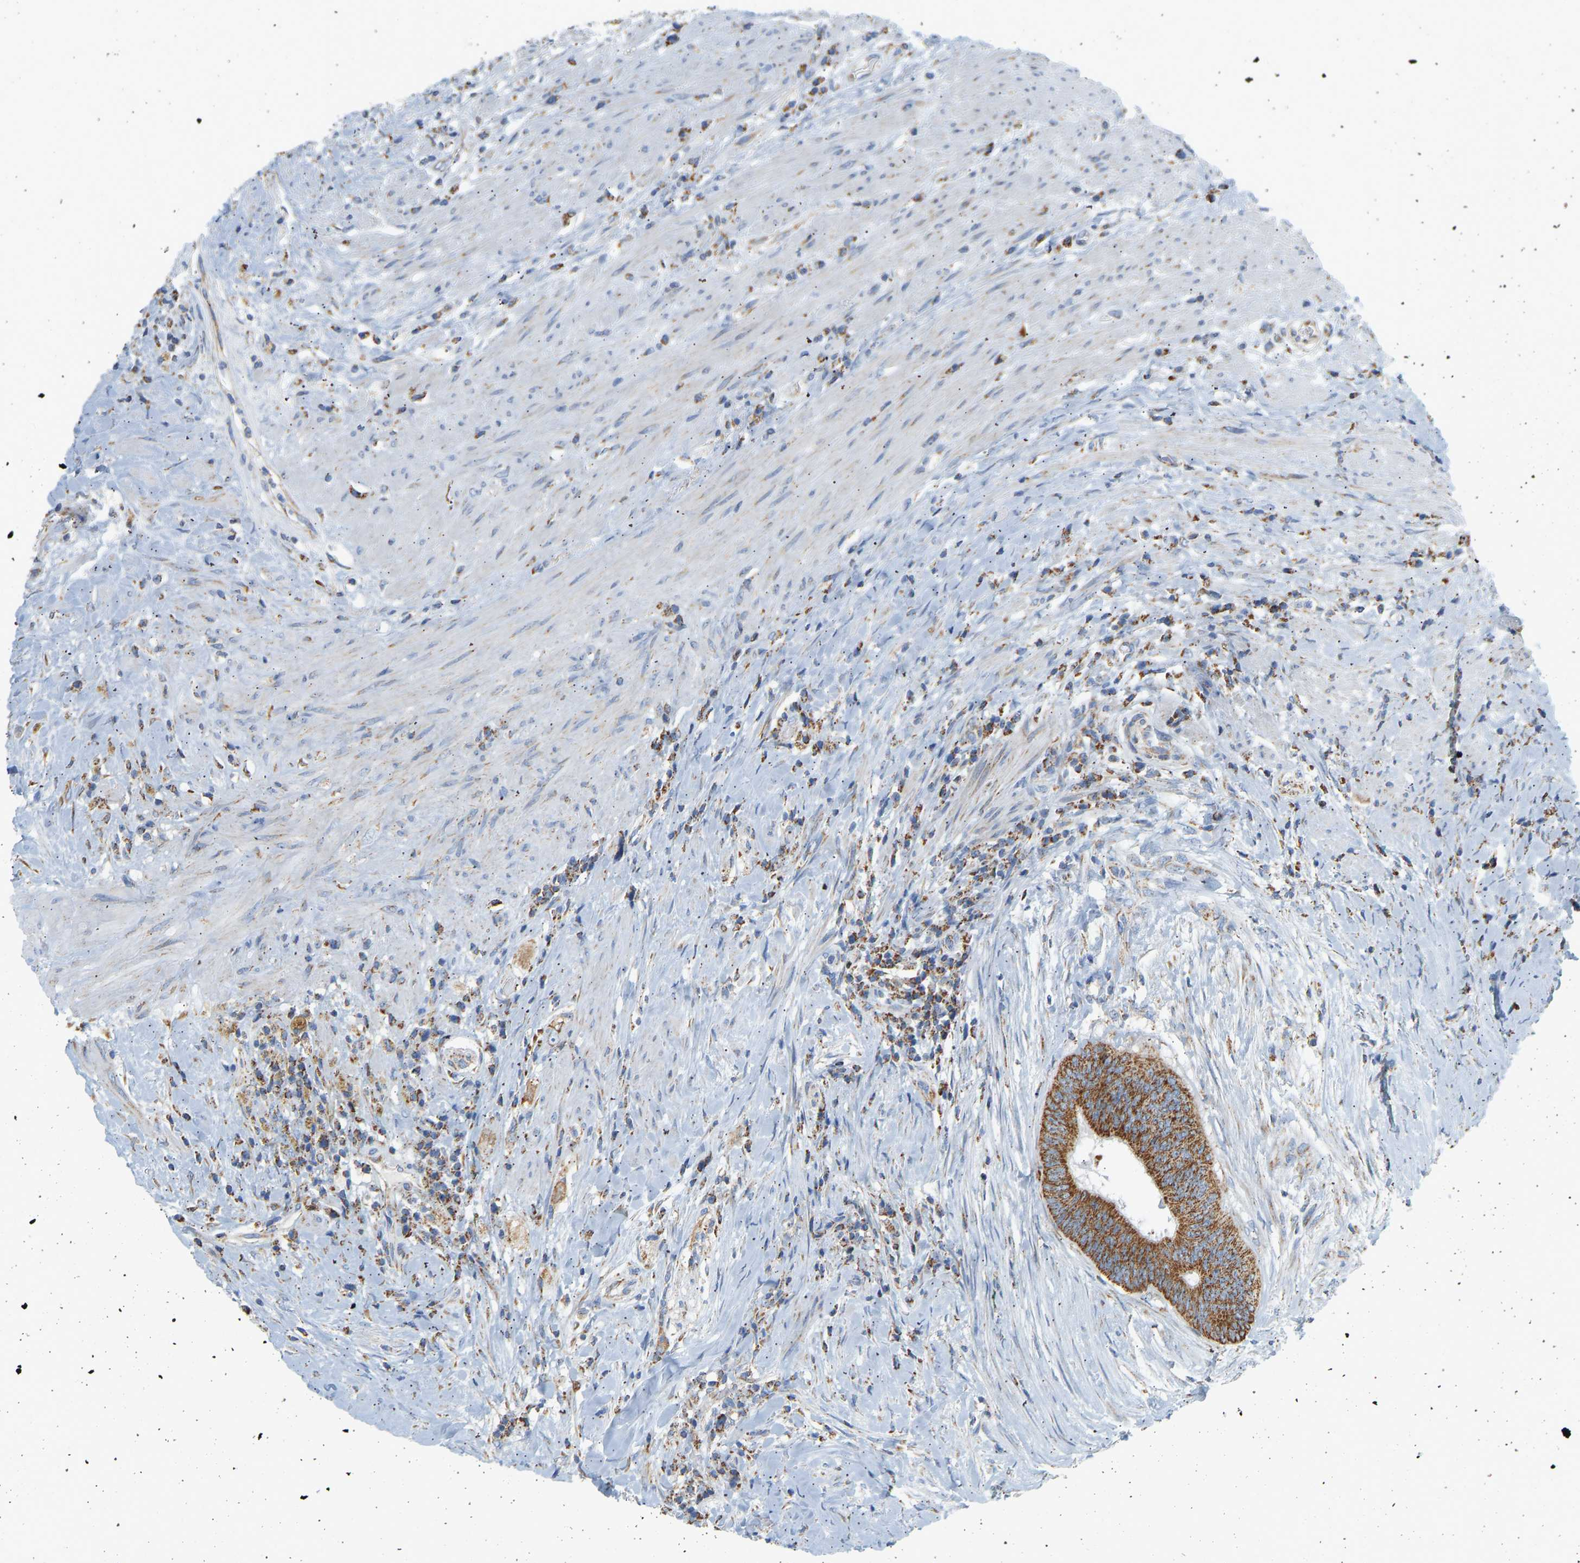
{"staining": {"intensity": "strong", "quantity": ">75%", "location": "cytoplasmic/membranous"}, "tissue": "colorectal cancer", "cell_type": "Tumor cells", "image_type": "cancer", "snomed": [{"axis": "morphology", "description": "Adenocarcinoma, NOS"}, {"axis": "topography", "description": "Rectum"}], "caption": "Immunohistochemistry (DAB) staining of adenocarcinoma (colorectal) shows strong cytoplasmic/membranous protein staining in about >75% of tumor cells. The protein of interest is stained brown, and the nuclei are stained in blue (DAB IHC with brightfield microscopy, high magnification).", "gene": "GRPEL2", "patient": {"sex": "male", "age": 72}}